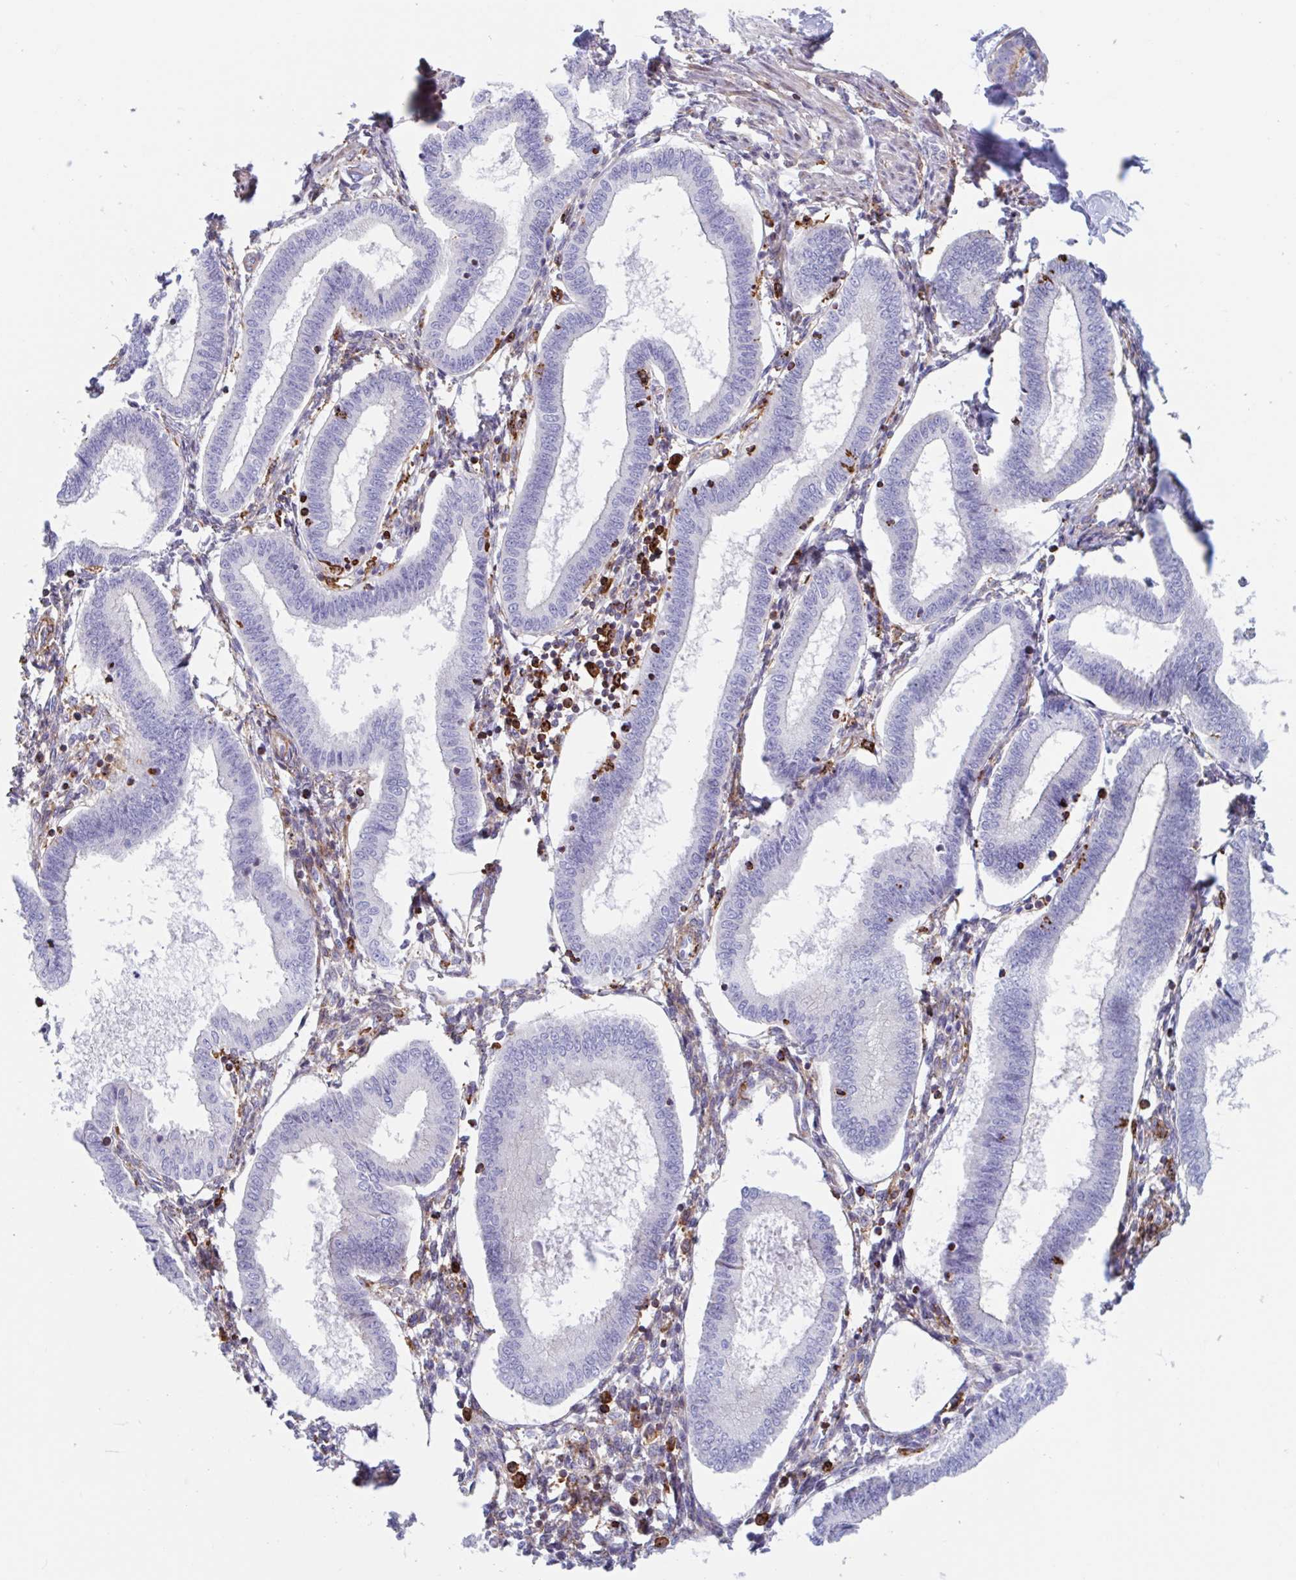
{"staining": {"intensity": "moderate", "quantity": "<25%", "location": "cytoplasmic/membranous"}, "tissue": "endometrium", "cell_type": "Cells in endometrial stroma", "image_type": "normal", "snomed": [{"axis": "morphology", "description": "Normal tissue, NOS"}, {"axis": "topography", "description": "Endometrium"}], "caption": "Endometrium stained for a protein reveals moderate cytoplasmic/membranous positivity in cells in endometrial stroma. (Stains: DAB in brown, nuclei in blue, Microscopy: brightfield microscopy at high magnification).", "gene": "EFHD1", "patient": {"sex": "female", "age": 24}}